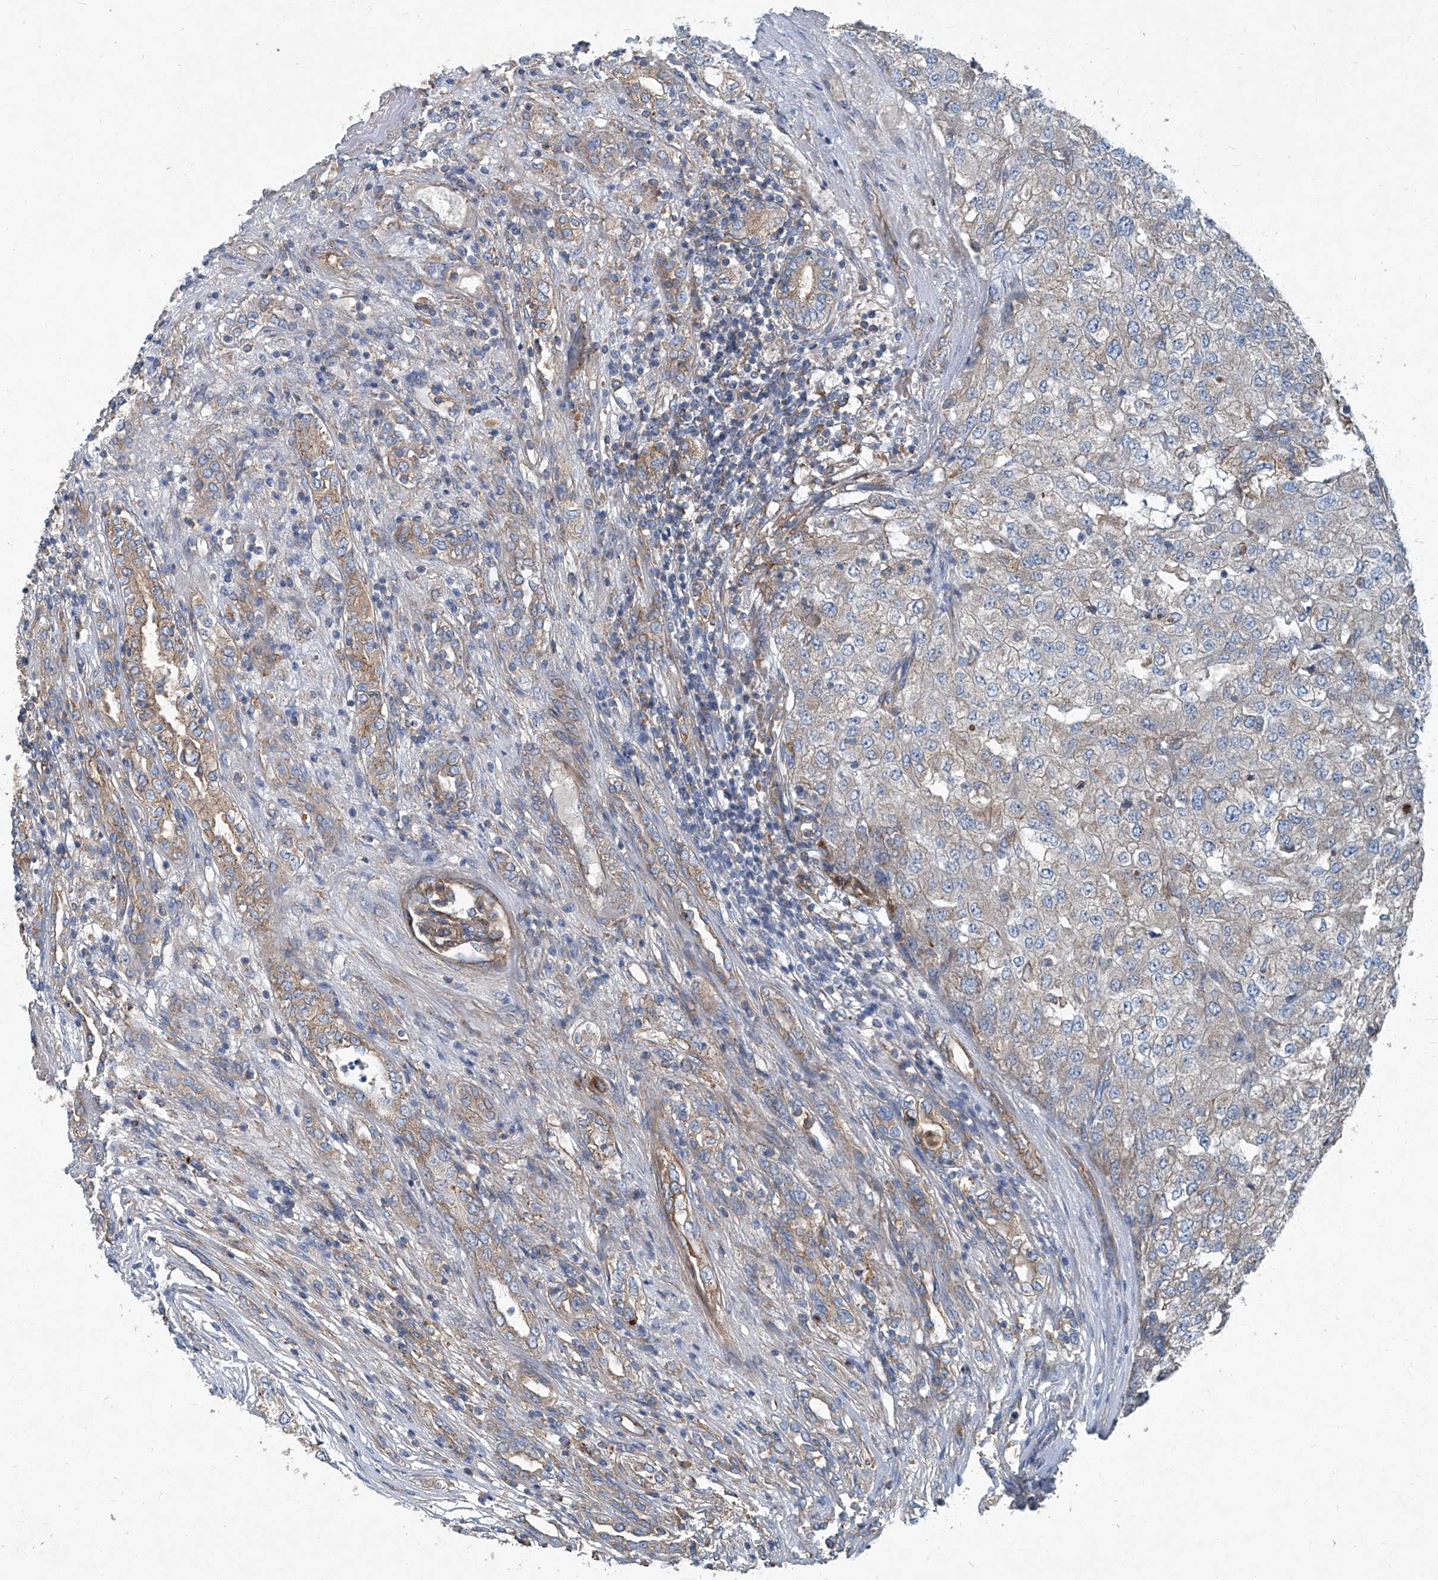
{"staining": {"intensity": "negative", "quantity": "none", "location": "none"}, "tissue": "renal cancer", "cell_type": "Tumor cells", "image_type": "cancer", "snomed": [{"axis": "morphology", "description": "Adenocarcinoma, NOS"}, {"axis": "topography", "description": "Kidney"}], "caption": "DAB immunohistochemical staining of renal cancer reveals no significant expression in tumor cells. (DAB (3,3'-diaminobenzidine) immunohistochemistry visualized using brightfield microscopy, high magnification).", "gene": "PIGH", "patient": {"sex": "female", "age": 54}}